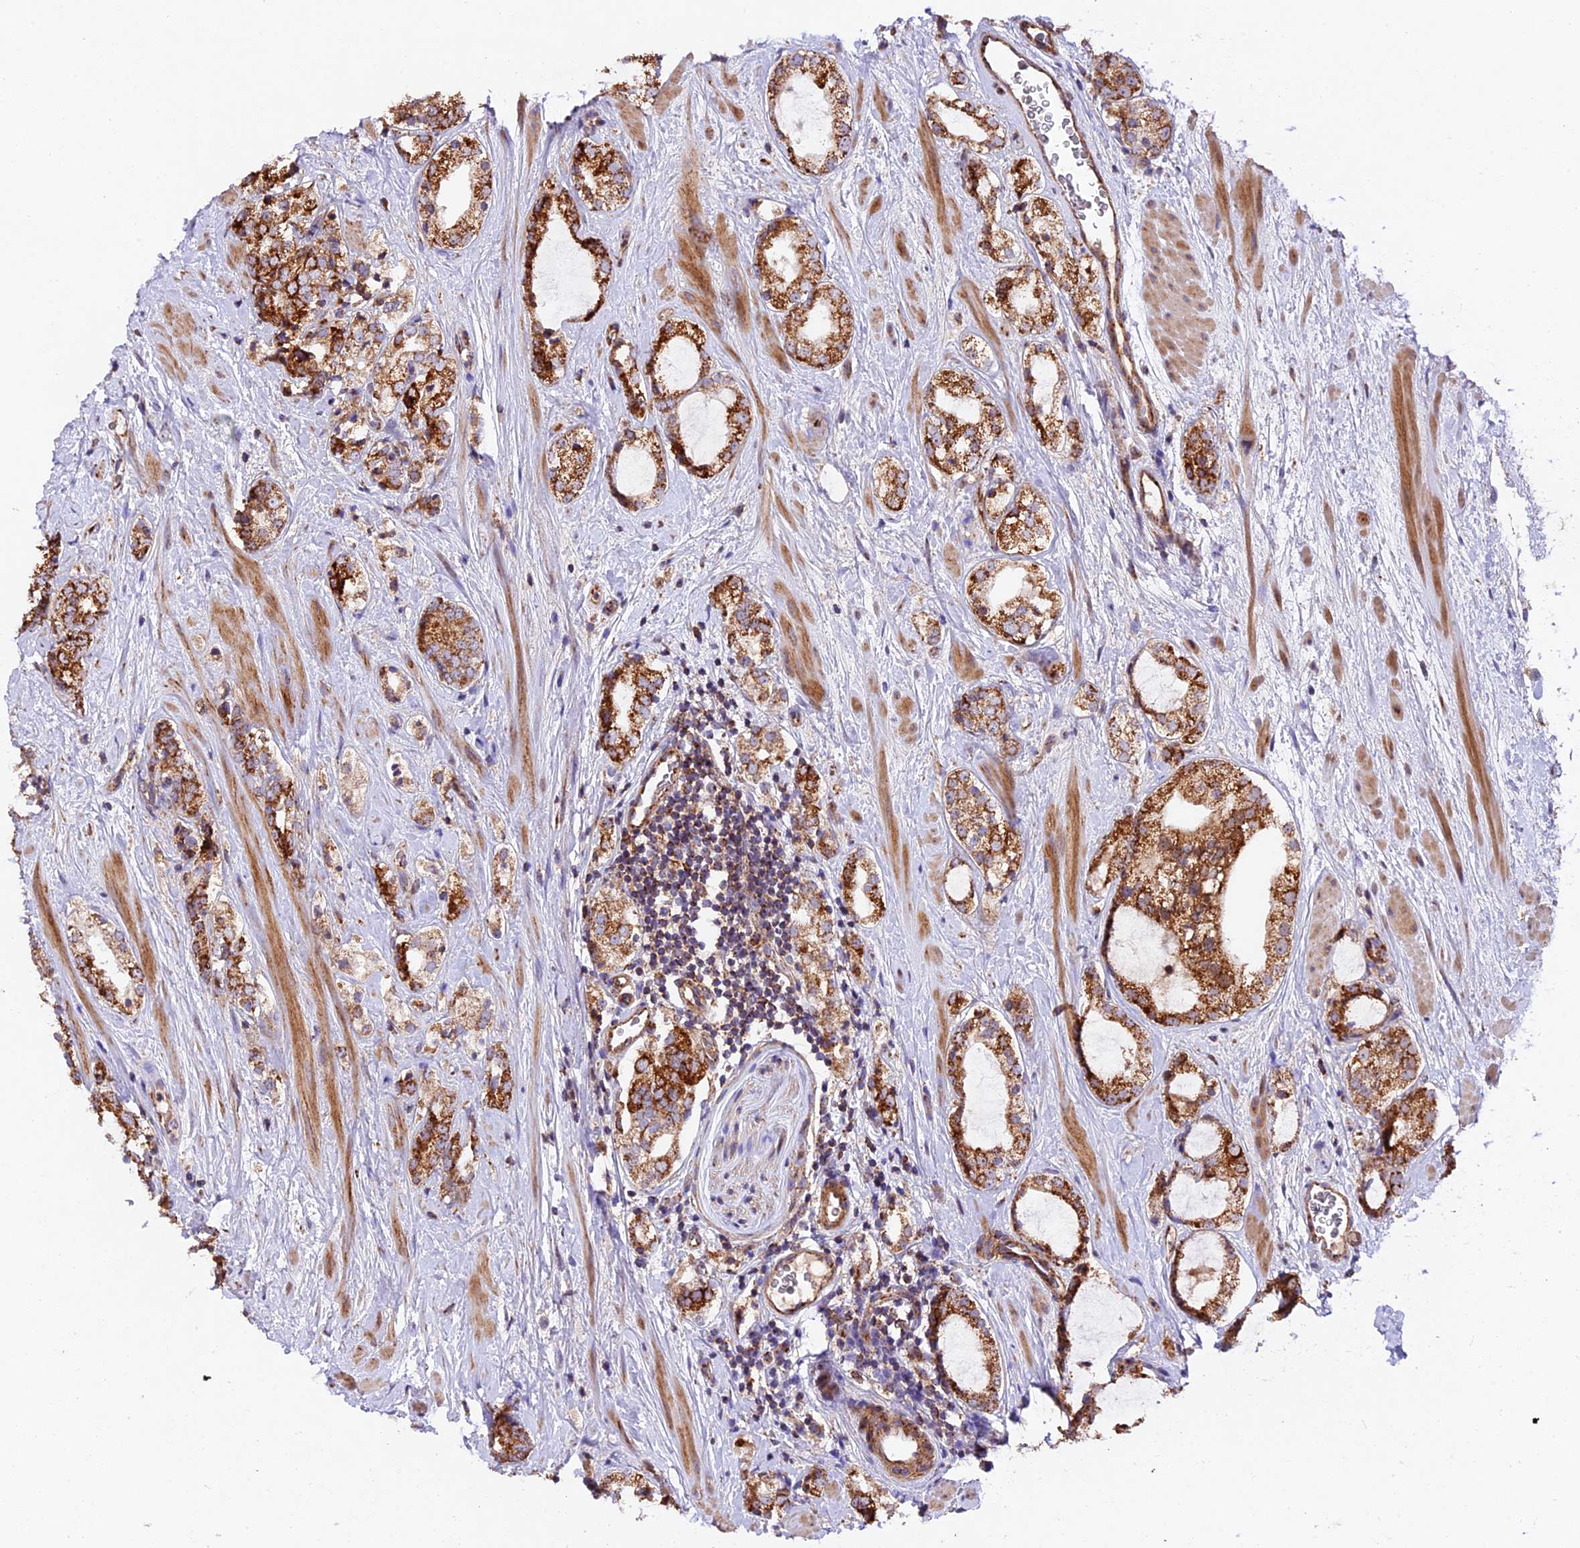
{"staining": {"intensity": "strong", "quantity": ">75%", "location": "cytoplasmic/membranous"}, "tissue": "prostate cancer", "cell_type": "Tumor cells", "image_type": "cancer", "snomed": [{"axis": "morphology", "description": "Adenocarcinoma, High grade"}, {"axis": "topography", "description": "Prostate"}], "caption": "The immunohistochemical stain highlights strong cytoplasmic/membranous expression in tumor cells of prostate high-grade adenocarcinoma tissue. The staining was performed using DAB (3,3'-diaminobenzidine), with brown indicating positive protein expression. Nuclei are stained blue with hematoxylin.", "gene": "NDUFA8", "patient": {"sex": "male", "age": 64}}